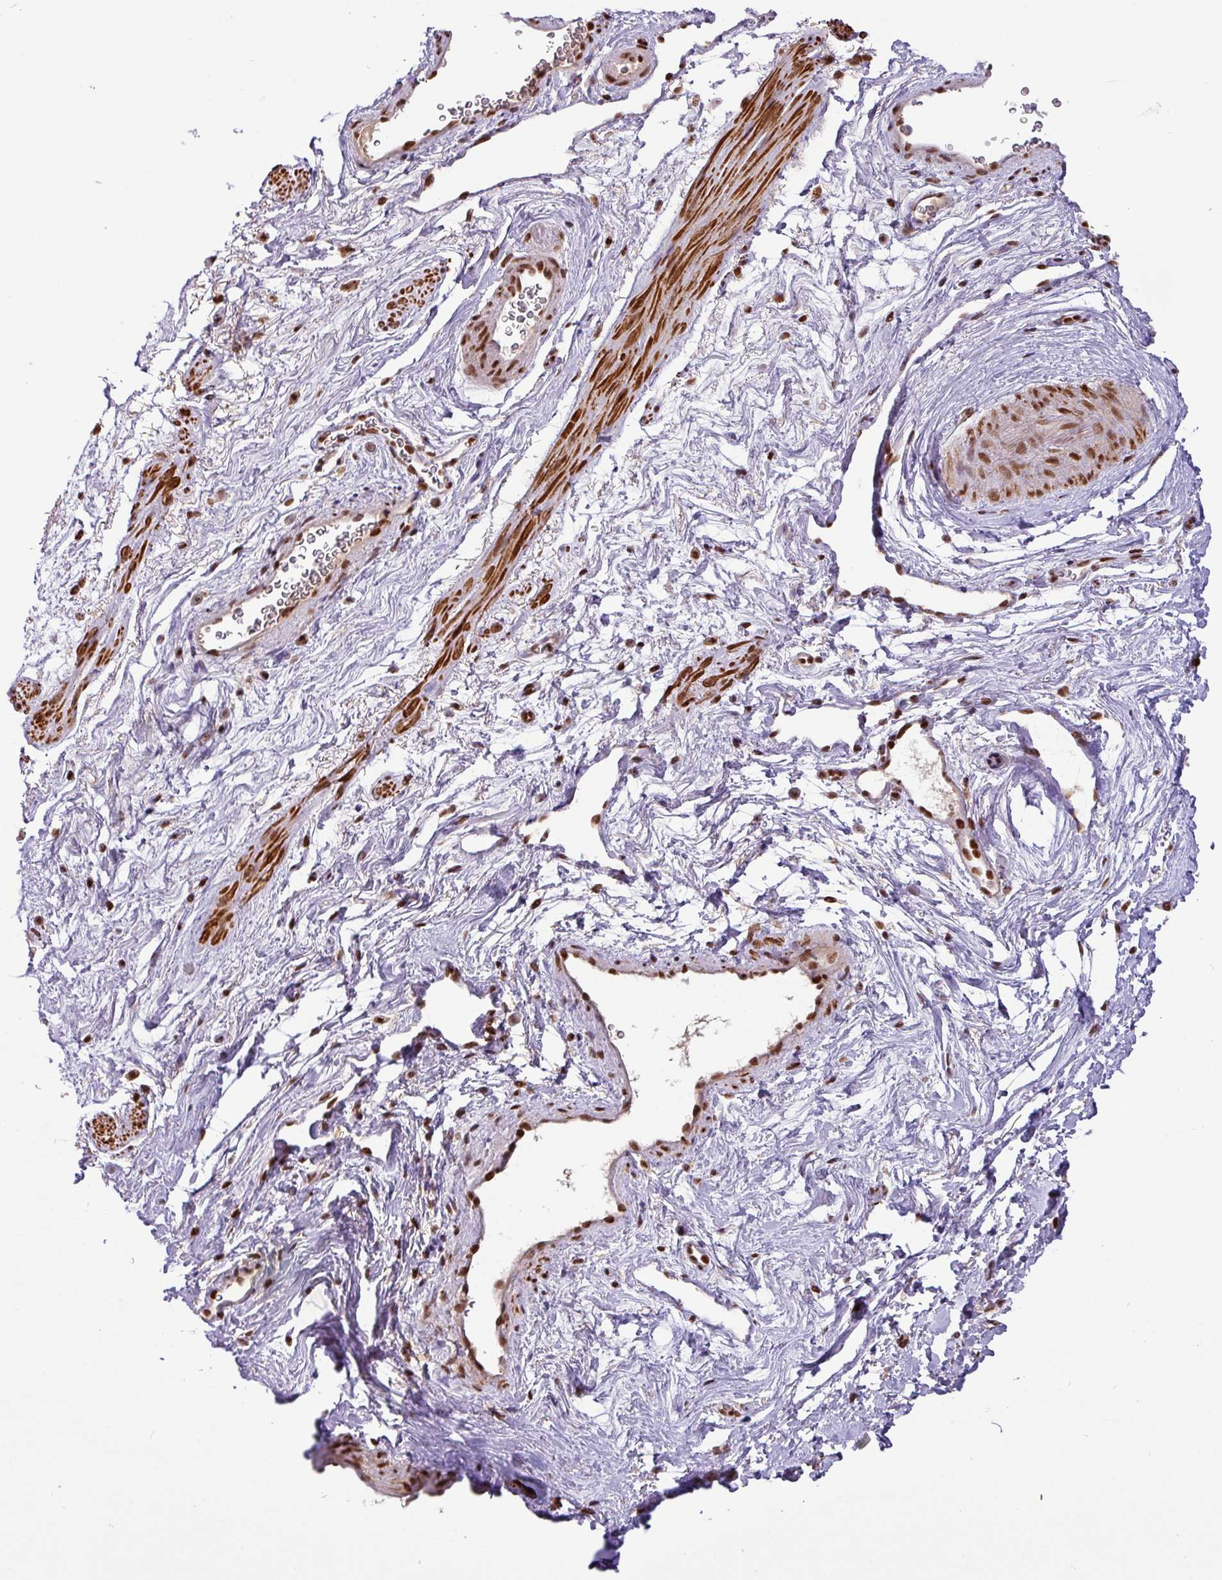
{"staining": {"intensity": "strong", "quantity": ">75%", "location": "cytoplasmic/membranous,nuclear"}, "tissue": "smooth muscle", "cell_type": "Smooth muscle cells", "image_type": "normal", "snomed": [{"axis": "morphology", "description": "Normal tissue, NOS"}, {"axis": "topography", "description": "Smooth muscle"}, {"axis": "topography", "description": "Peripheral nerve tissue"}], "caption": "Approximately >75% of smooth muscle cells in normal human smooth muscle display strong cytoplasmic/membranous,nuclear protein expression as visualized by brown immunohistochemical staining.", "gene": "SRSF2", "patient": {"sex": "male", "age": 69}}